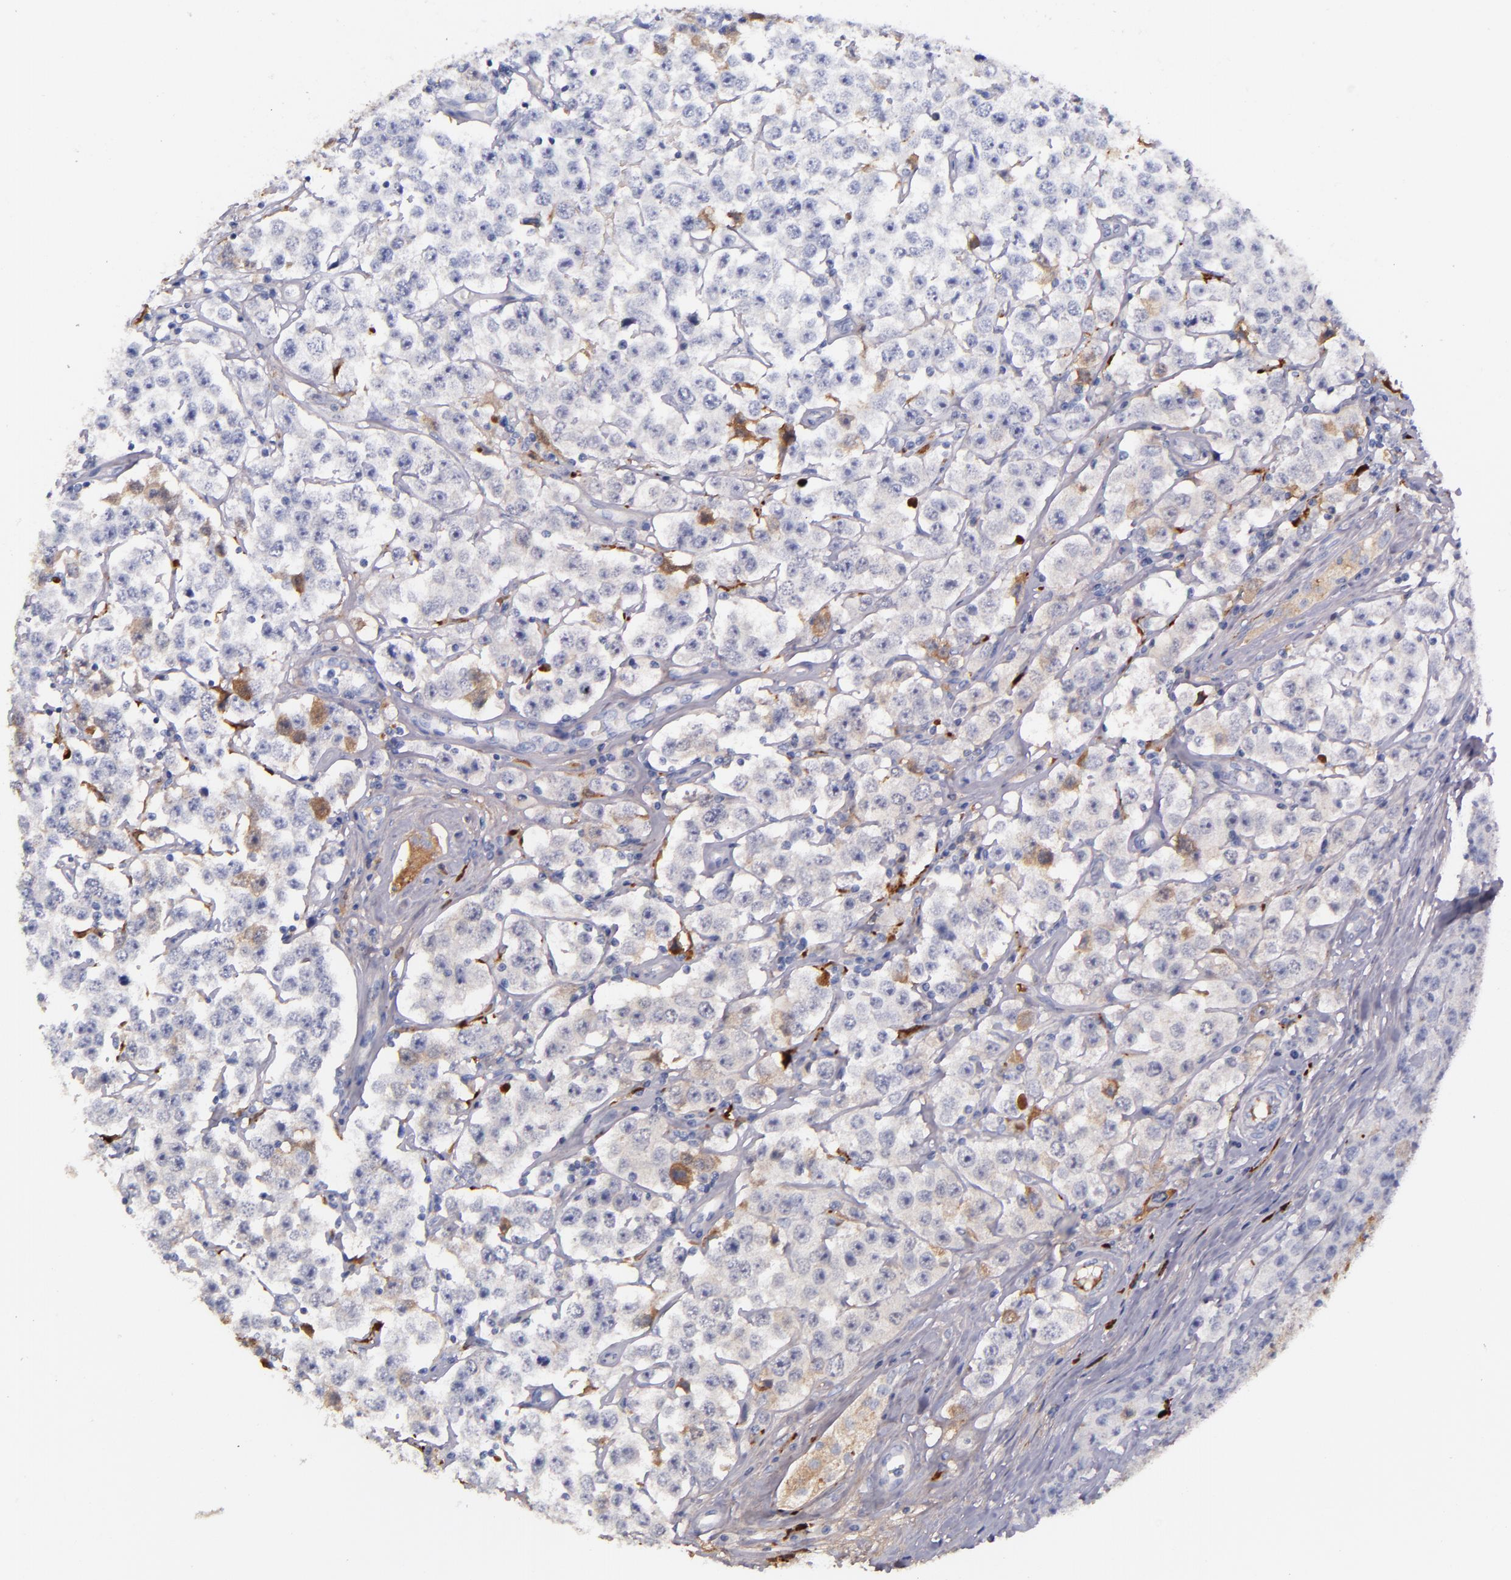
{"staining": {"intensity": "weak", "quantity": "<25%", "location": "cytoplasmic/membranous"}, "tissue": "testis cancer", "cell_type": "Tumor cells", "image_type": "cancer", "snomed": [{"axis": "morphology", "description": "Seminoma, NOS"}, {"axis": "topography", "description": "Testis"}], "caption": "Human seminoma (testis) stained for a protein using immunohistochemistry displays no expression in tumor cells.", "gene": "KNG1", "patient": {"sex": "male", "age": 52}}